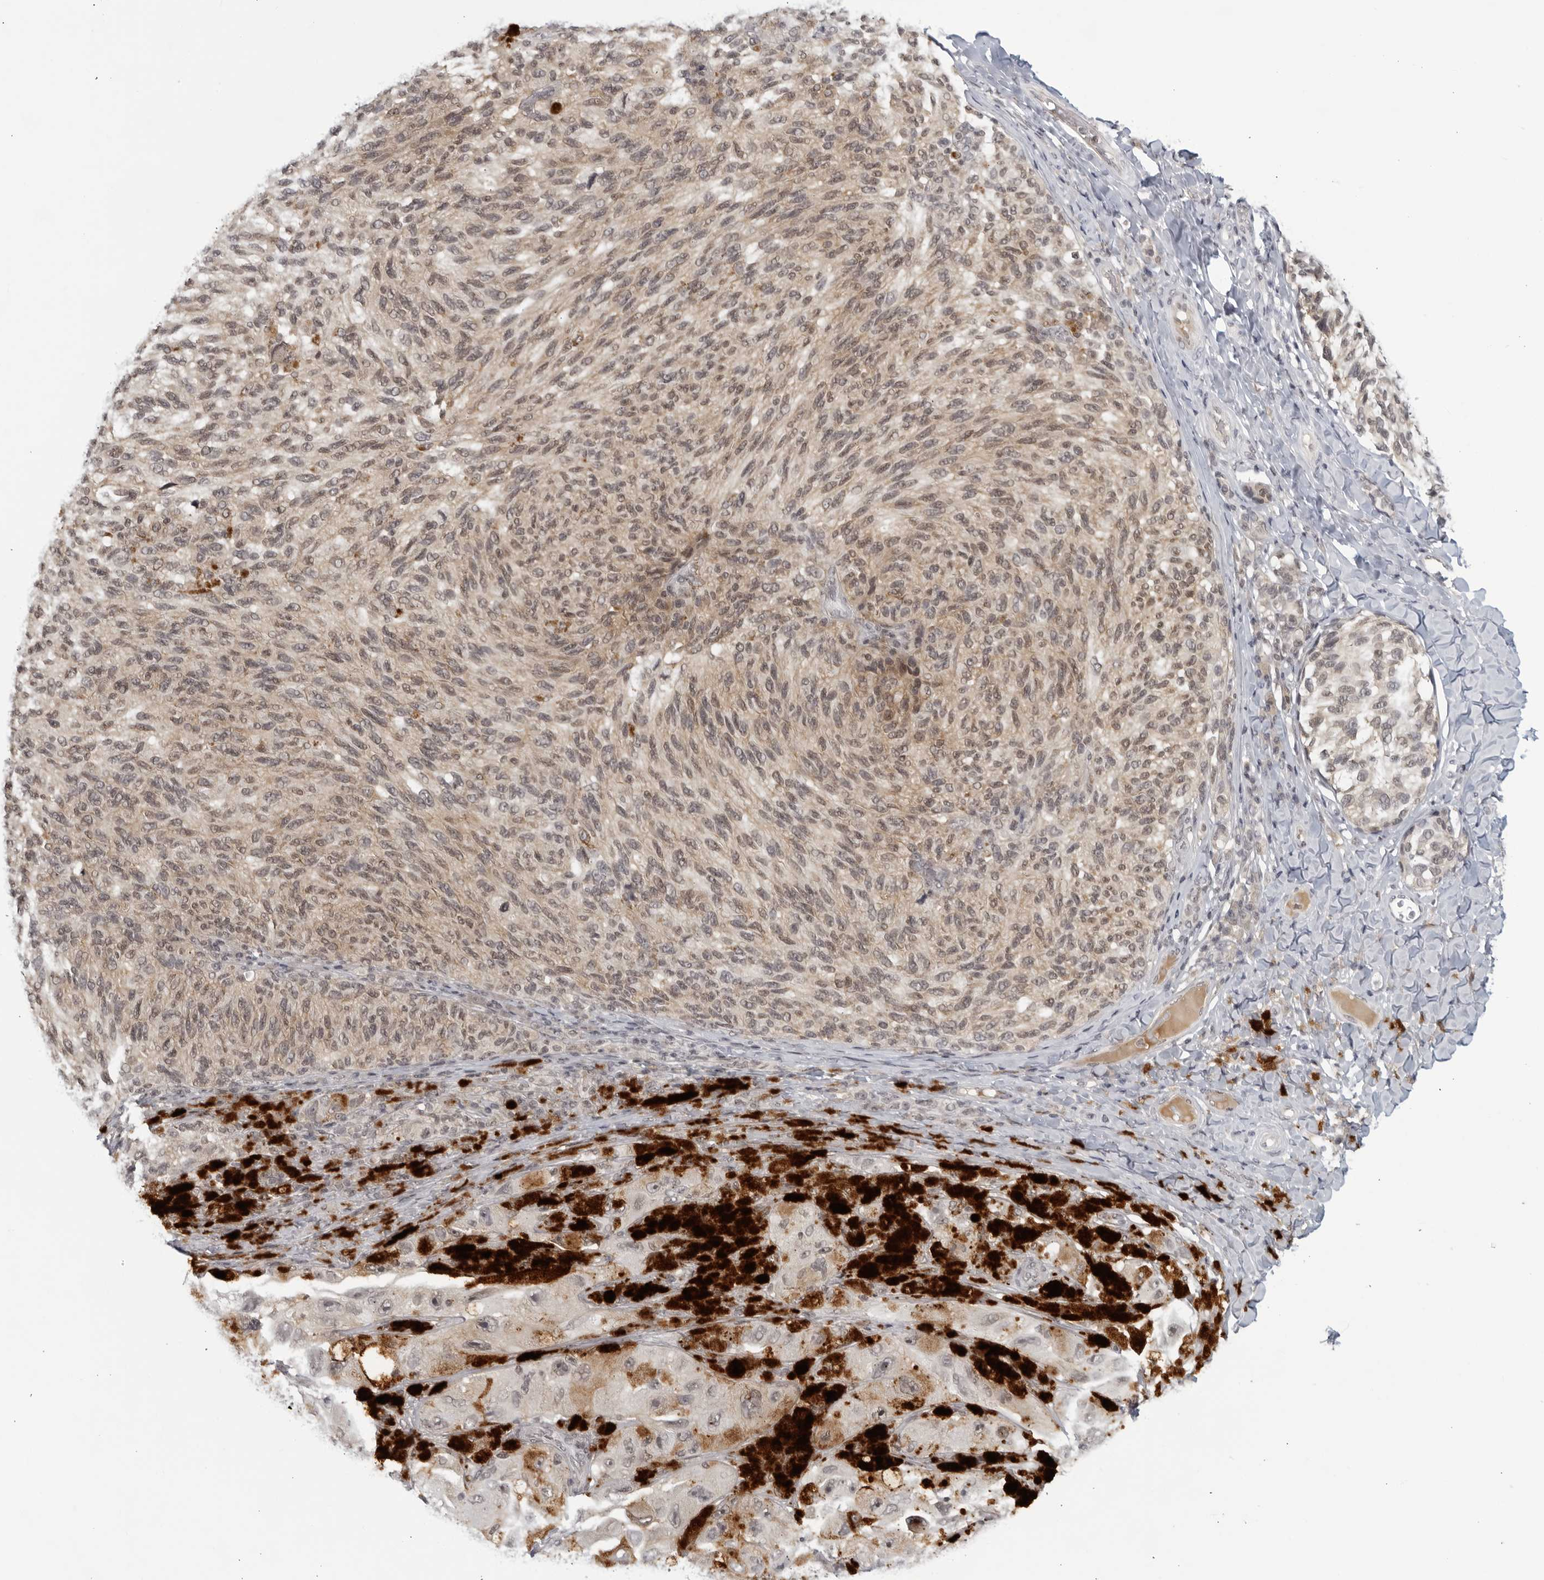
{"staining": {"intensity": "moderate", "quantity": ">75%", "location": "cytoplasmic/membranous,nuclear"}, "tissue": "melanoma", "cell_type": "Tumor cells", "image_type": "cancer", "snomed": [{"axis": "morphology", "description": "Malignant melanoma, NOS"}, {"axis": "topography", "description": "Skin"}], "caption": "IHC of malignant melanoma demonstrates medium levels of moderate cytoplasmic/membranous and nuclear staining in about >75% of tumor cells.", "gene": "CC2D1B", "patient": {"sex": "female", "age": 73}}